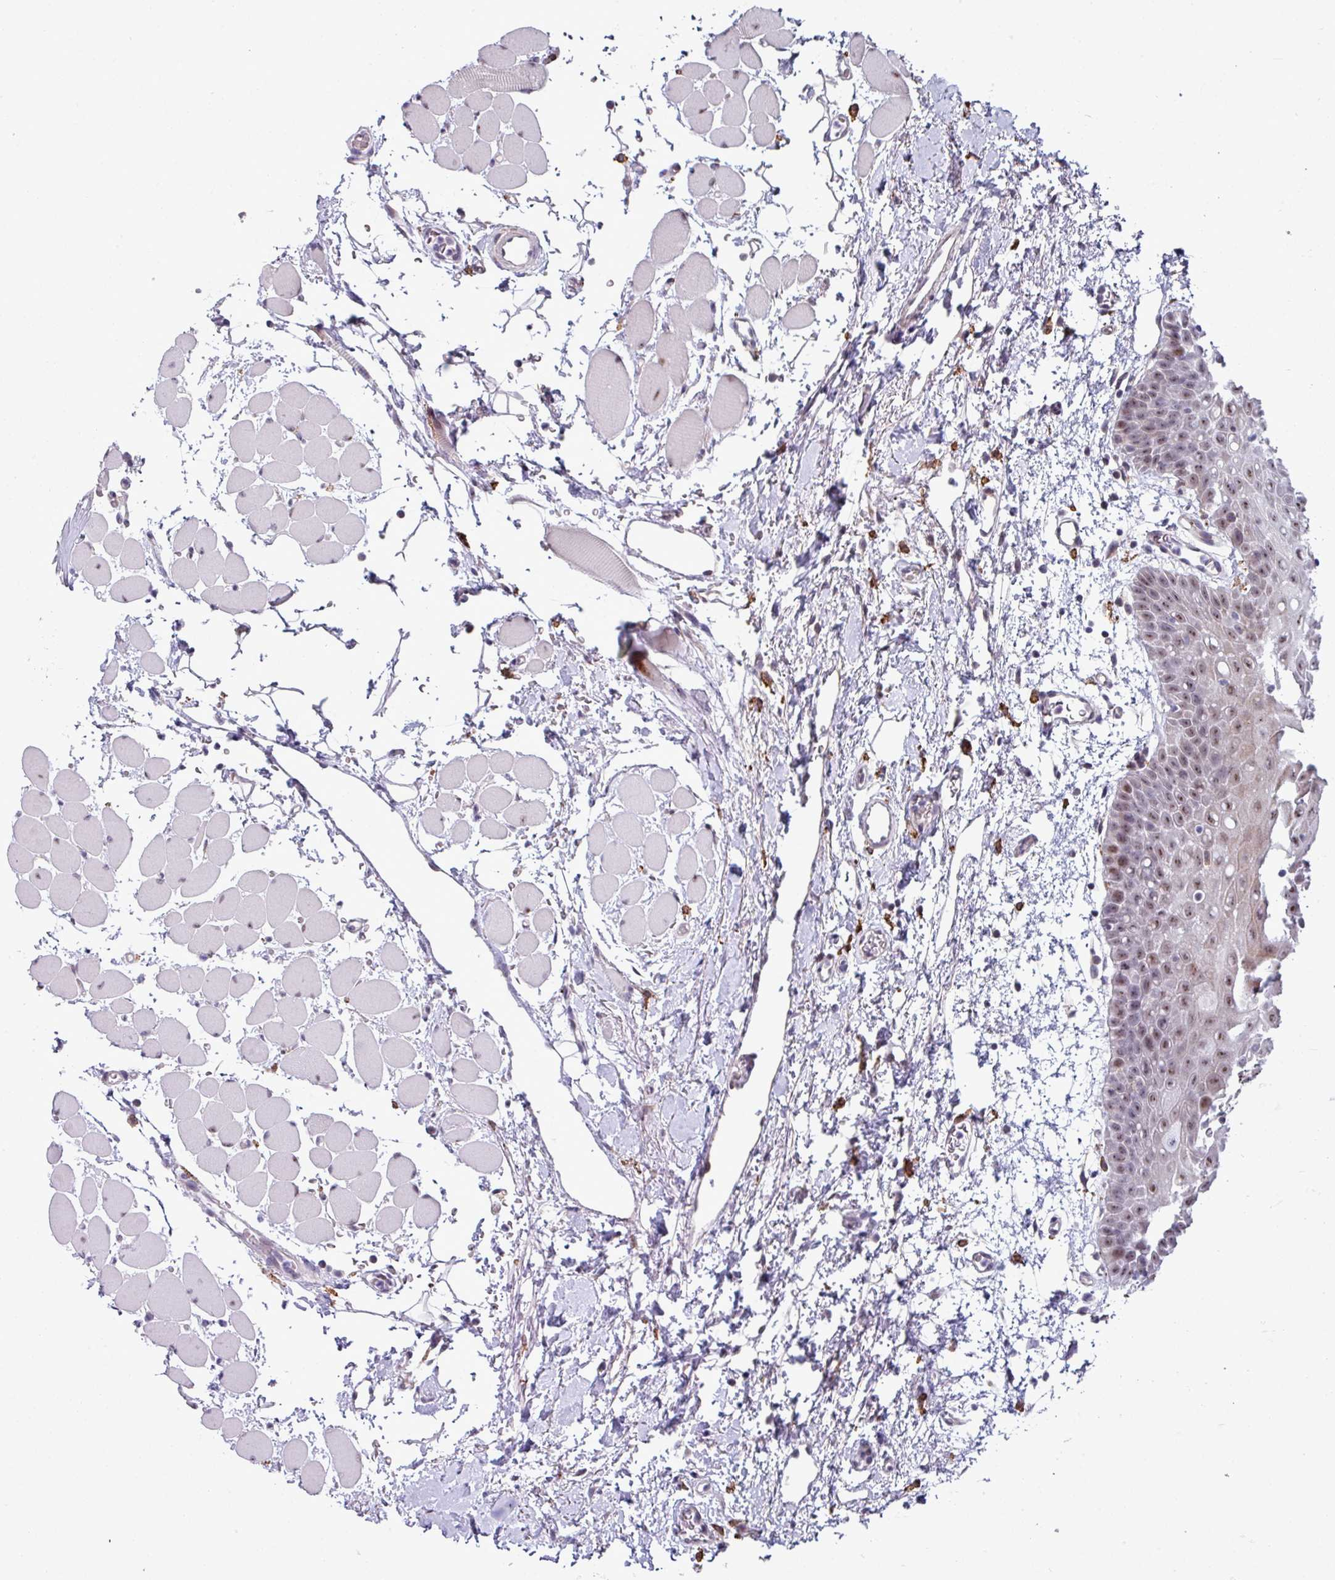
{"staining": {"intensity": "moderate", "quantity": ">75%", "location": "nuclear"}, "tissue": "oral mucosa", "cell_type": "Squamous epithelial cells", "image_type": "normal", "snomed": [{"axis": "morphology", "description": "Normal tissue, NOS"}, {"axis": "topography", "description": "Oral tissue"}, {"axis": "topography", "description": "Tounge, NOS"}], "caption": "Squamous epithelial cells demonstrate medium levels of moderate nuclear expression in about >75% of cells in benign human oral mucosa. (DAB = brown stain, brightfield microscopy at high magnification).", "gene": "BMS1", "patient": {"sex": "female", "age": 59}}